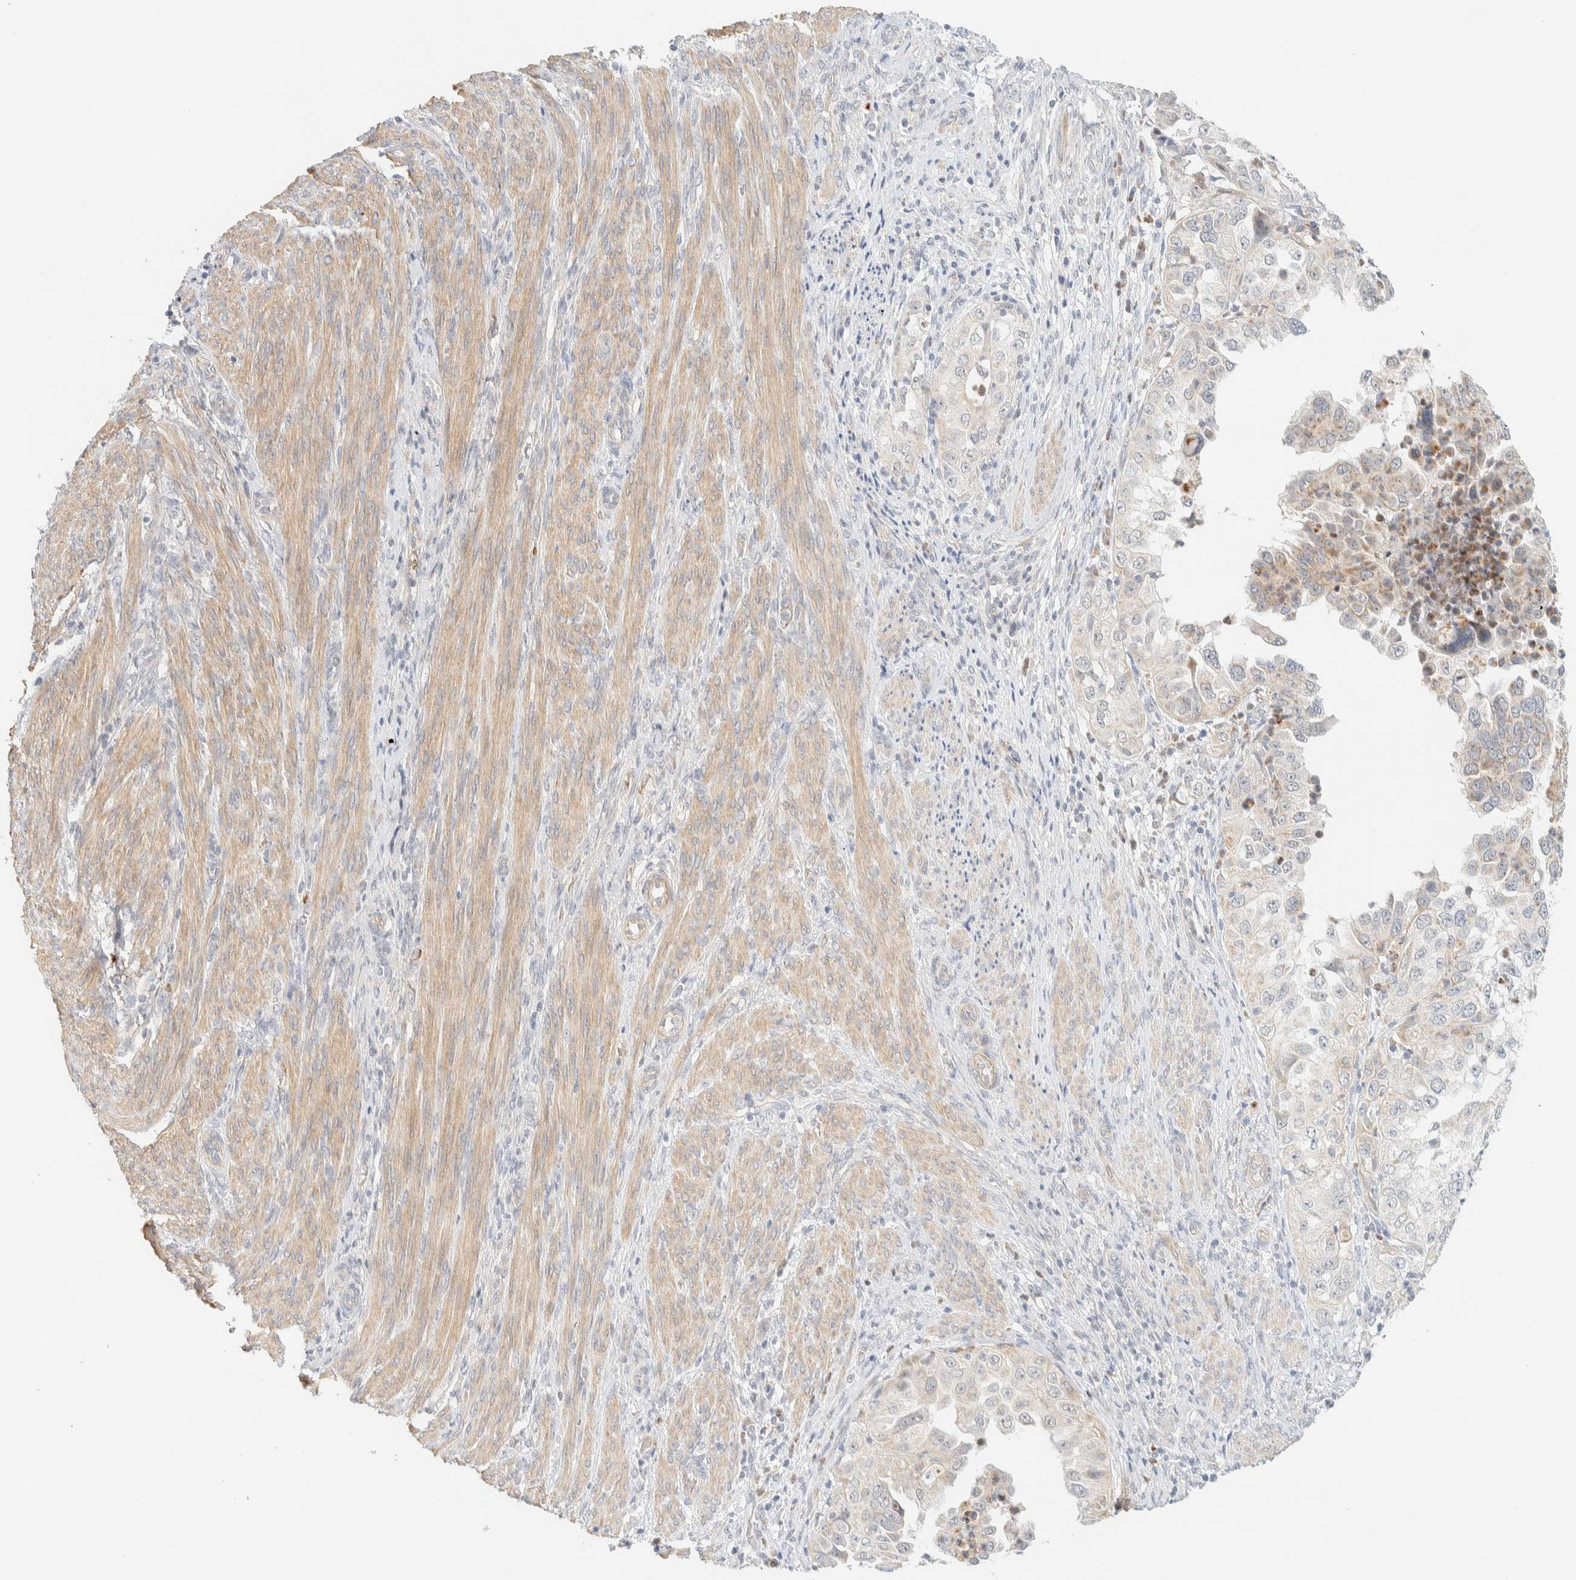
{"staining": {"intensity": "weak", "quantity": "<25%", "location": "cytoplasmic/membranous"}, "tissue": "endometrial cancer", "cell_type": "Tumor cells", "image_type": "cancer", "snomed": [{"axis": "morphology", "description": "Adenocarcinoma, NOS"}, {"axis": "topography", "description": "Endometrium"}], "caption": "Immunohistochemical staining of endometrial cancer shows no significant staining in tumor cells.", "gene": "TNK1", "patient": {"sex": "female", "age": 85}}